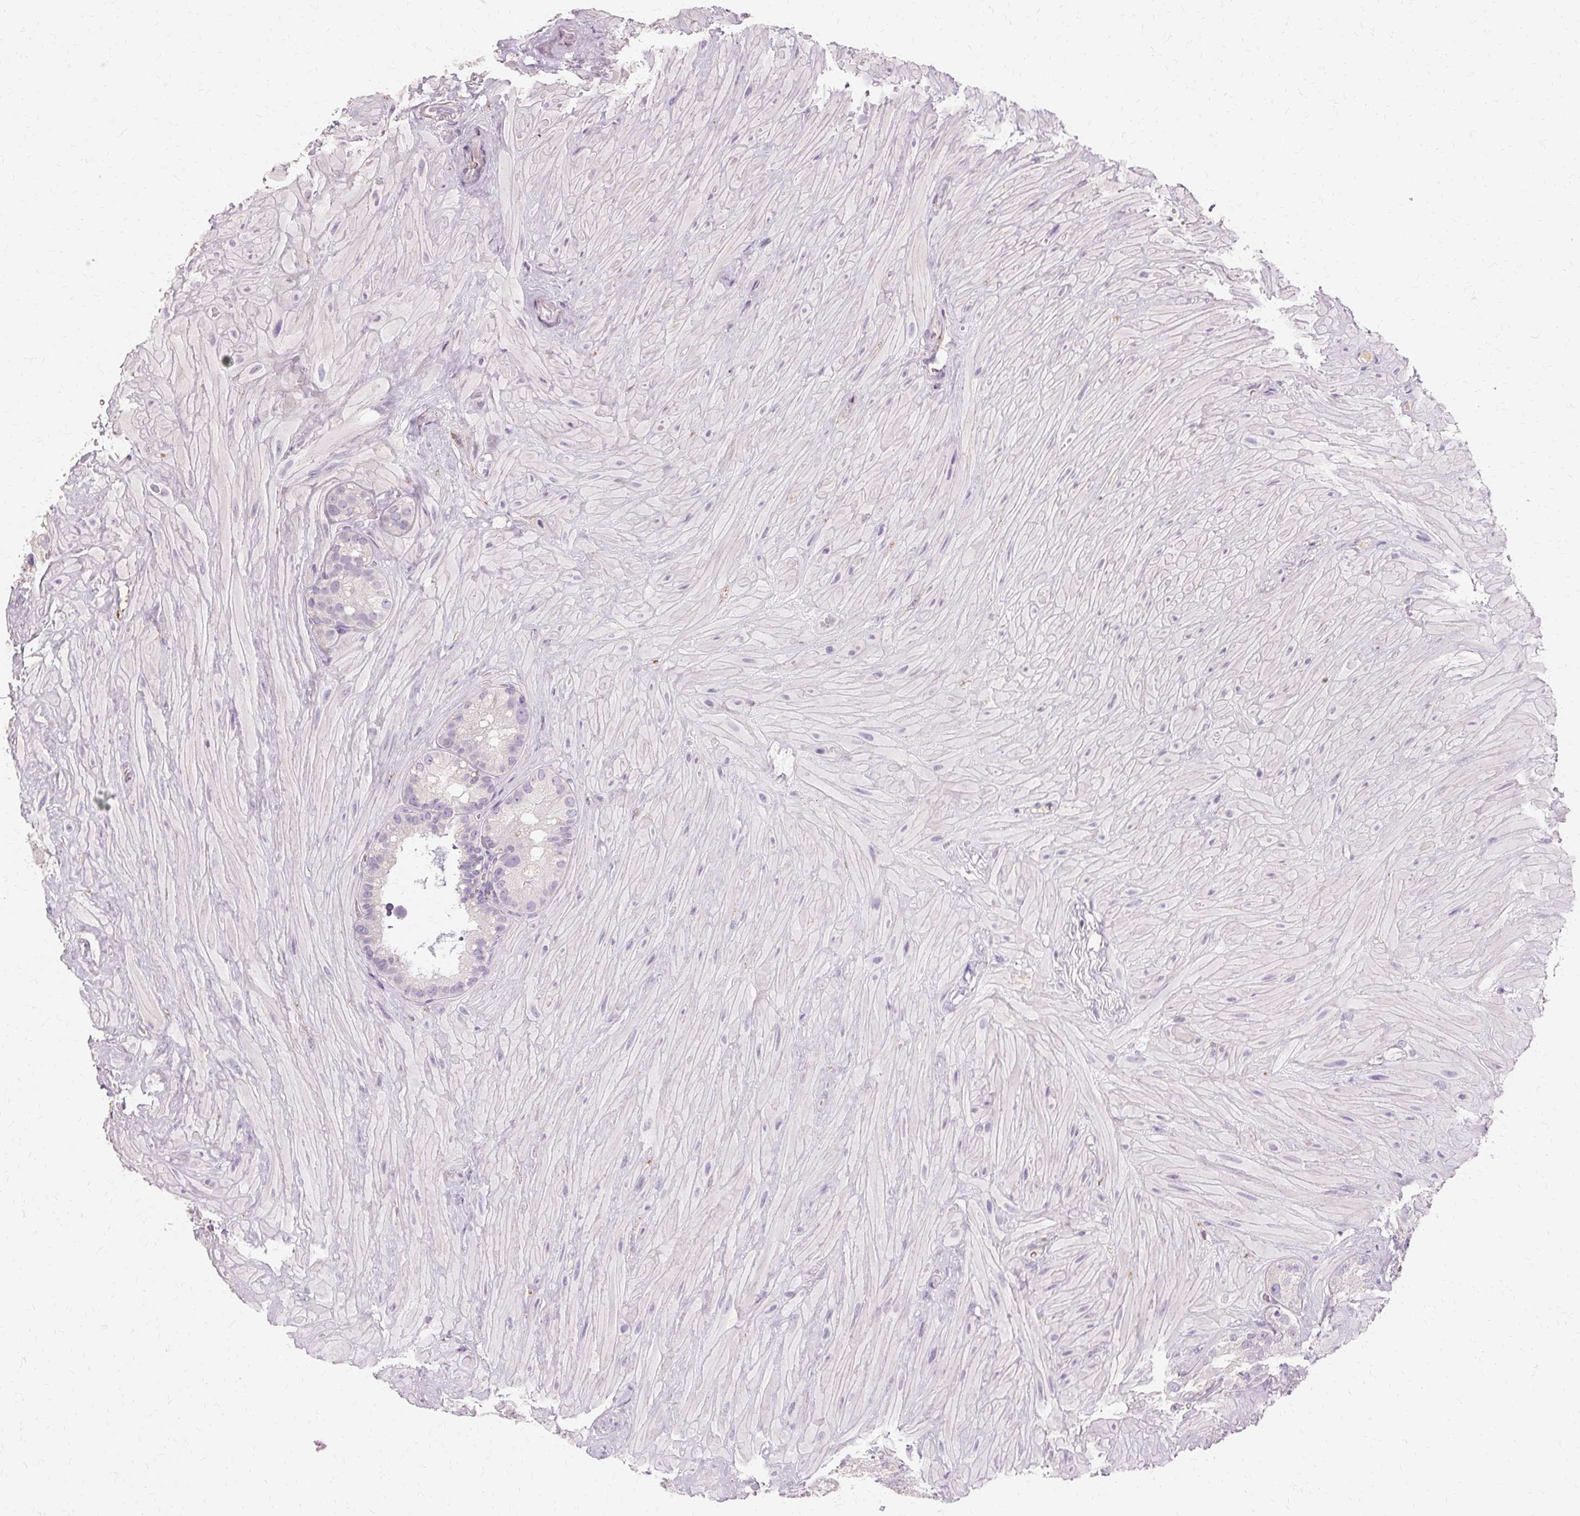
{"staining": {"intensity": "negative", "quantity": "none", "location": "none"}, "tissue": "seminal vesicle", "cell_type": "Glandular cells", "image_type": "normal", "snomed": [{"axis": "morphology", "description": "Normal tissue, NOS"}, {"axis": "topography", "description": "Seminal veicle"}], "caption": "The histopathology image displays no staining of glandular cells in benign seminal vesicle. (Brightfield microscopy of DAB (3,3'-diaminobenzidine) immunohistochemistry (IHC) at high magnification).", "gene": "IFNGR1", "patient": {"sex": "male", "age": 60}}